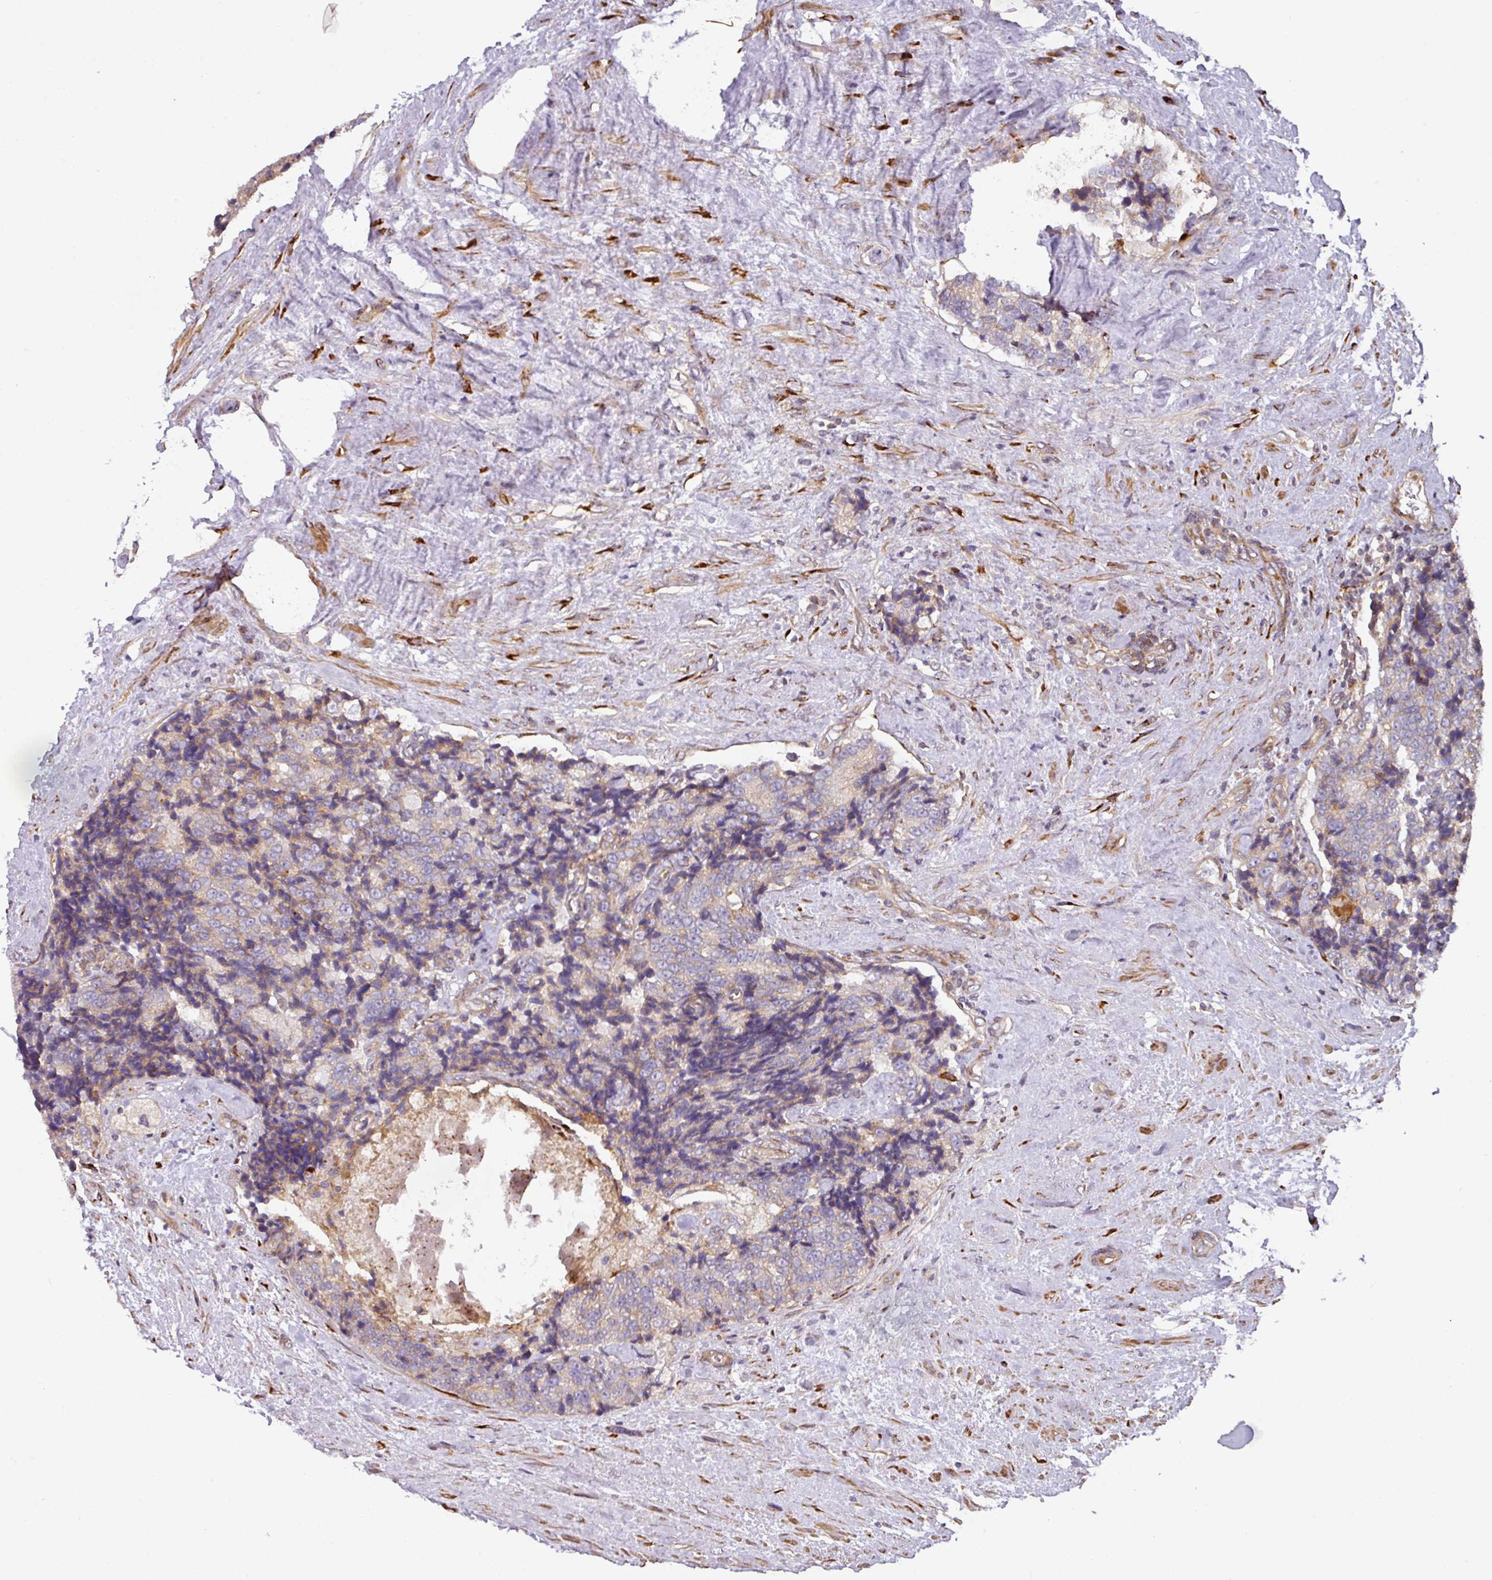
{"staining": {"intensity": "moderate", "quantity": "<25%", "location": "cytoplasmic/membranous"}, "tissue": "prostate cancer", "cell_type": "Tumor cells", "image_type": "cancer", "snomed": [{"axis": "morphology", "description": "Adenocarcinoma, High grade"}, {"axis": "topography", "description": "Prostate"}], "caption": "This is an image of IHC staining of prostate cancer (adenocarcinoma (high-grade)), which shows moderate expression in the cytoplasmic/membranous of tumor cells.", "gene": "CASP2", "patient": {"sex": "male", "age": 70}}